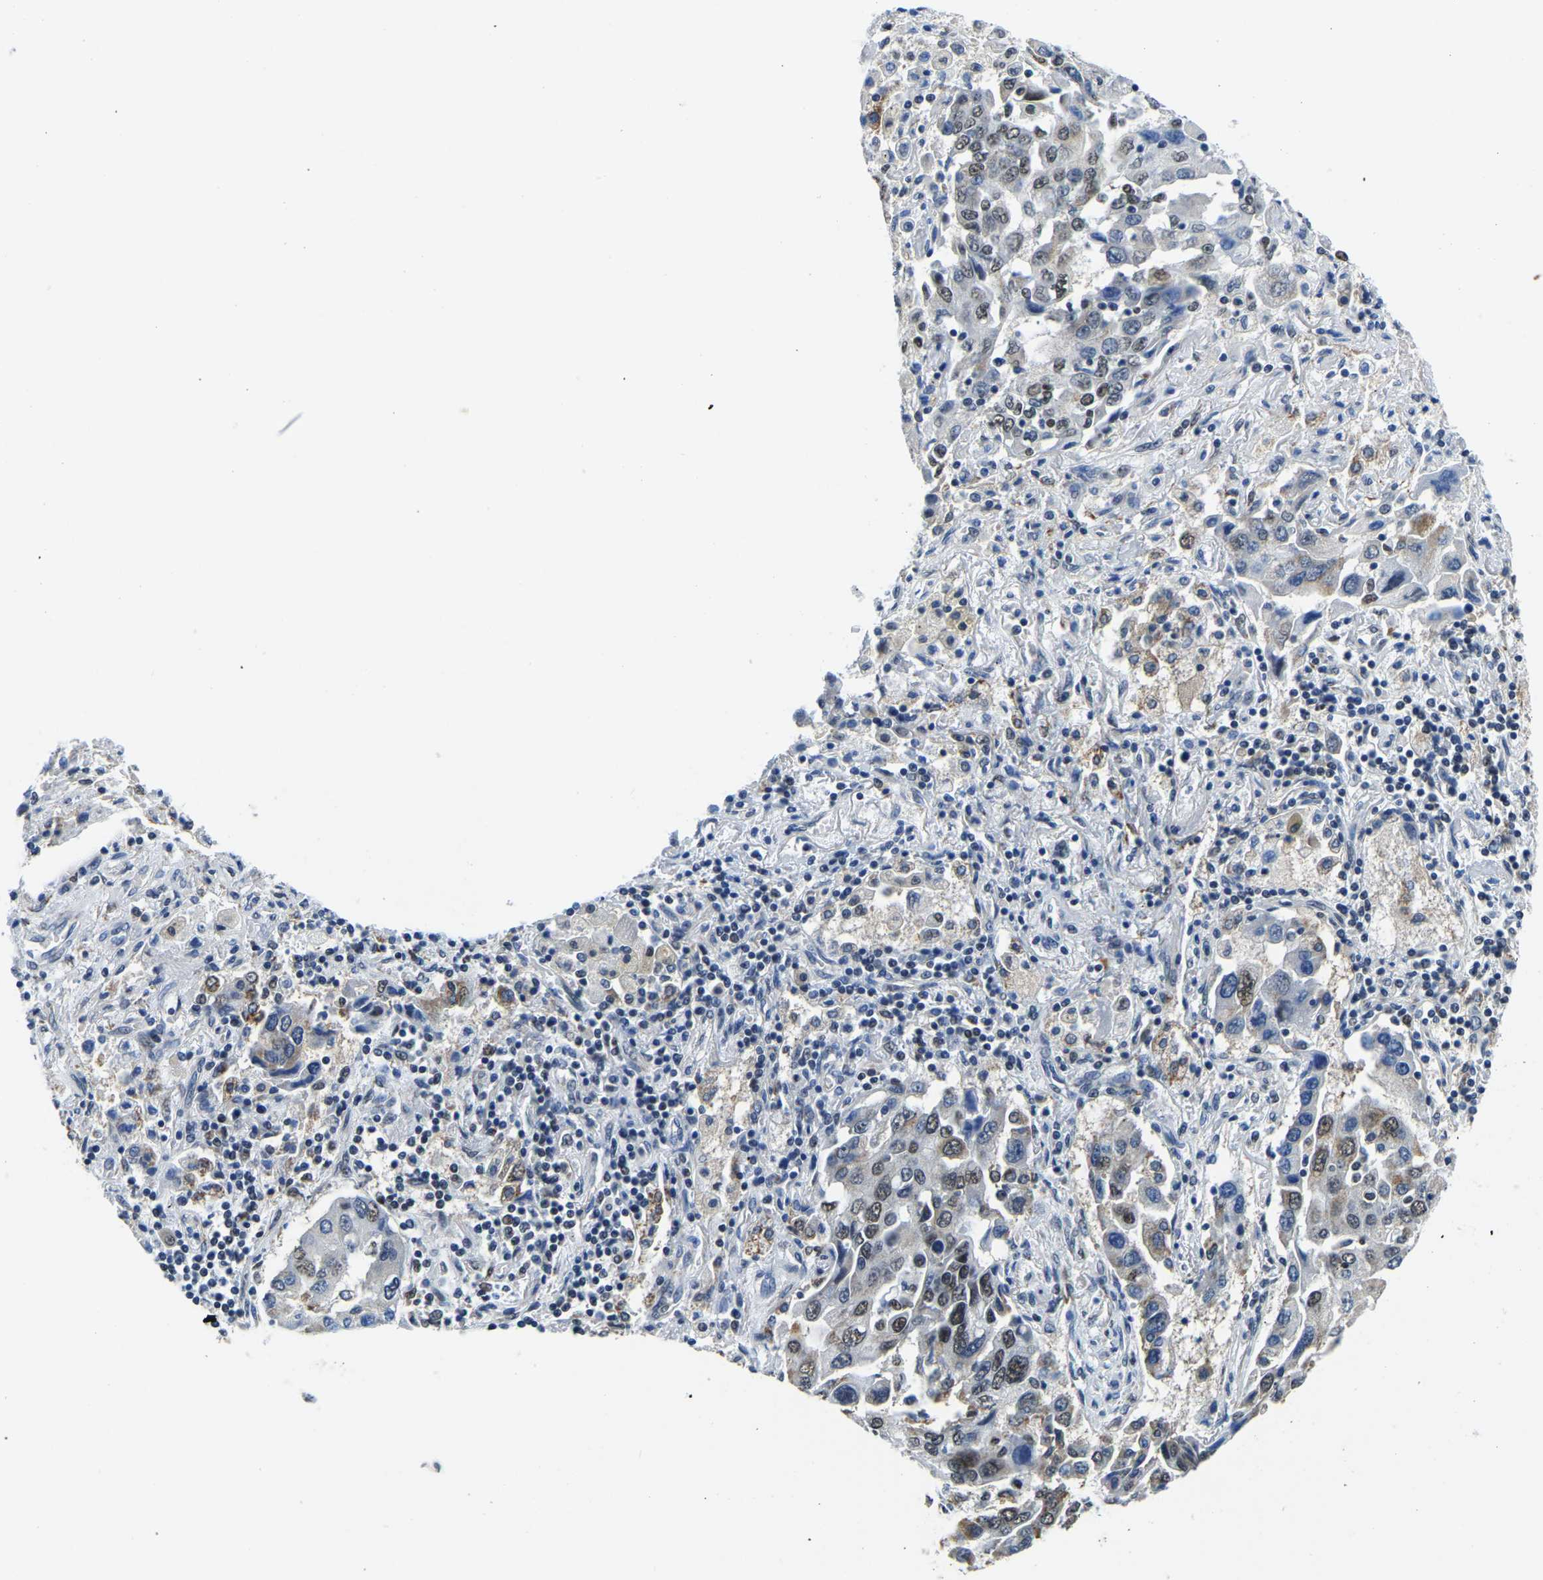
{"staining": {"intensity": "moderate", "quantity": ">75%", "location": "cytoplasmic/membranous,nuclear"}, "tissue": "lung cancer", "cell_type": "Tumor cells", "image_type": "cancer", "snomed": [{"axis": "morphology", "description": "Adenocarcinoma, NOS"}, {"axis": "topography", "description": "Lung"}], "caption": "This is an image of immunohistochemistry (IHC) staining of adenocarcinoma (lung), which shows moderate staining in the cytoplasmic/membranous and nuclear of tumor cells.", "gene": "BNIP3L", "patient": {"sex": "female", "age": 65}}